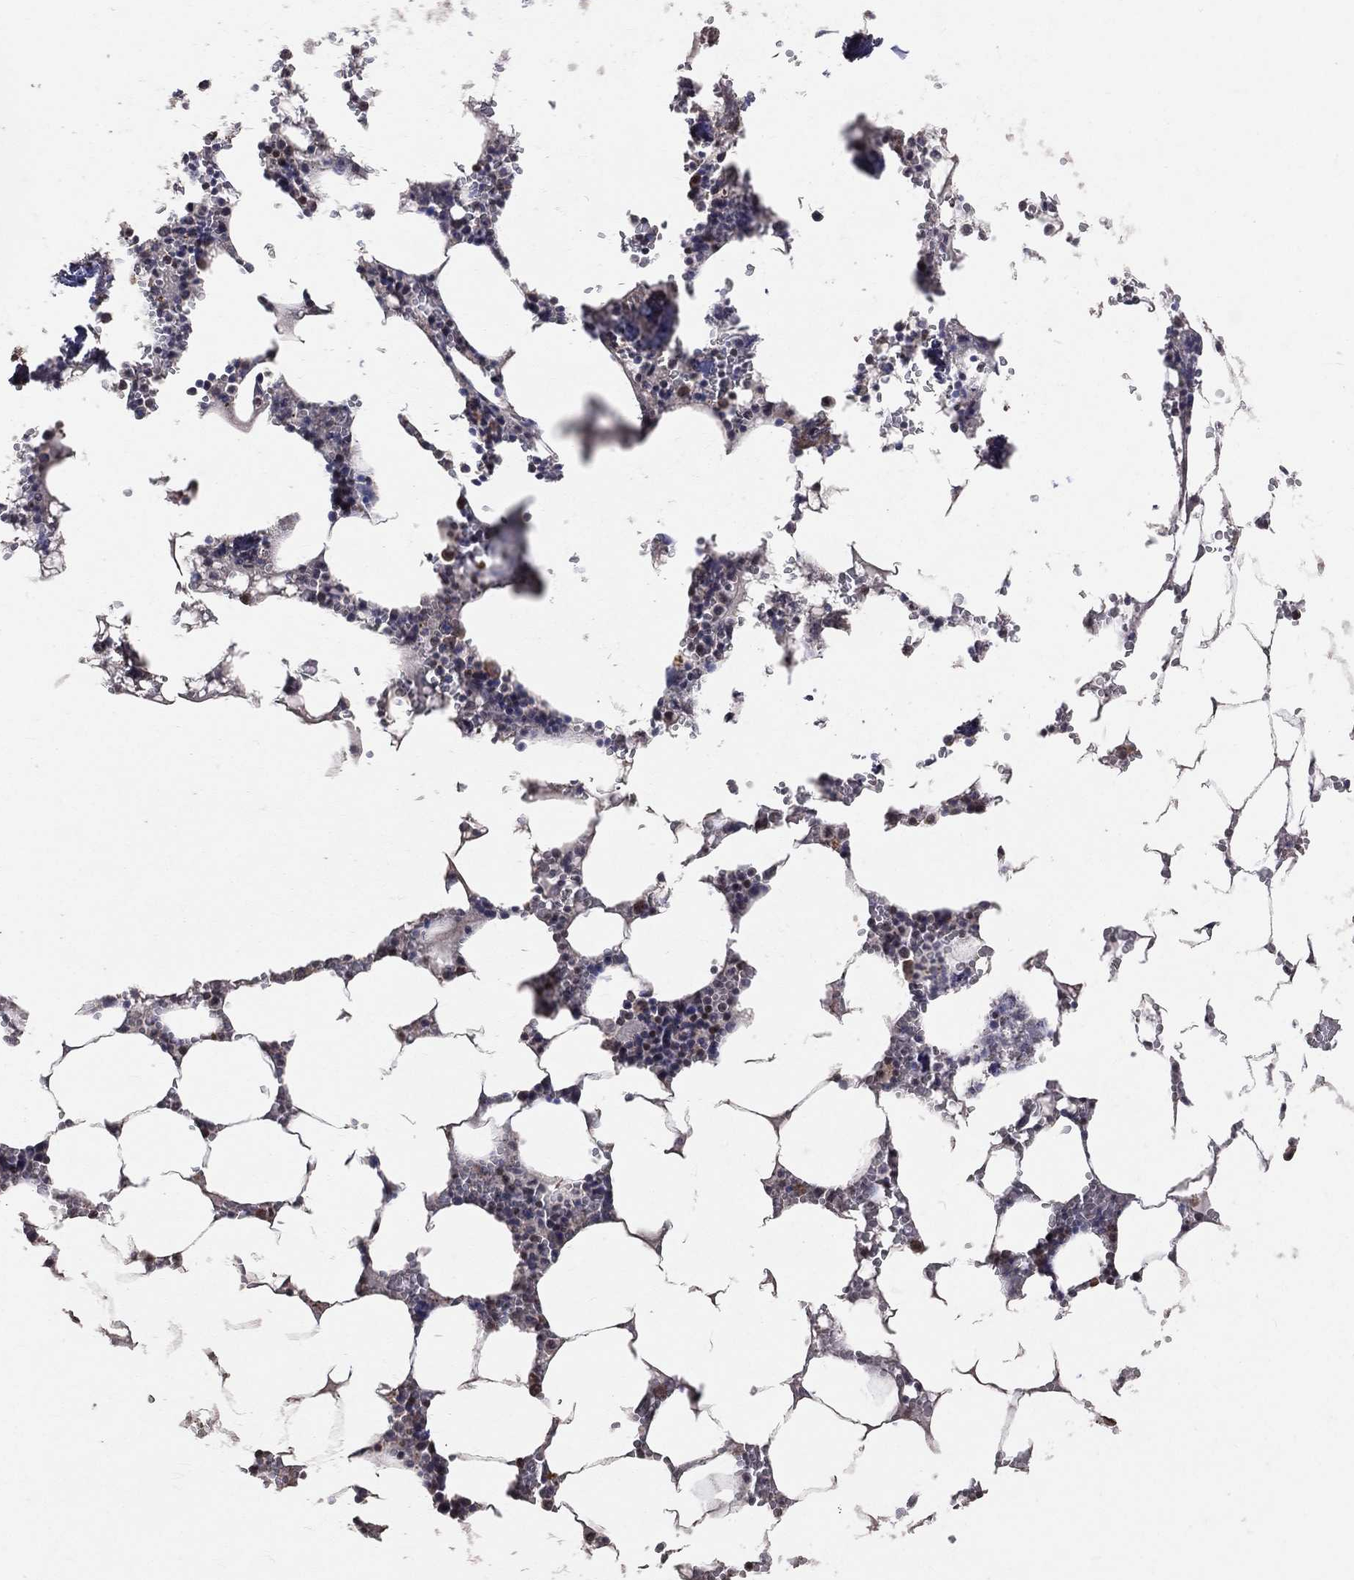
{"staining": {"intensity": "negative", "quantity": "none", "location": "none"}, "tissue": "bone marrow", "cell_type": "Hematopoietic cells", "image_type": "normal", "snomed": [{"axis": "morphology", "description": "Normal tissue, NOS"}, {"axis": "topography", "description": "Bone marrow"}], "caption": "A micrograph of bone marrow stained for a protein shows no brown staining in hematopoietic cells.", "gene": "LY6K", "patient": {"sex": "female", "age": 64}}